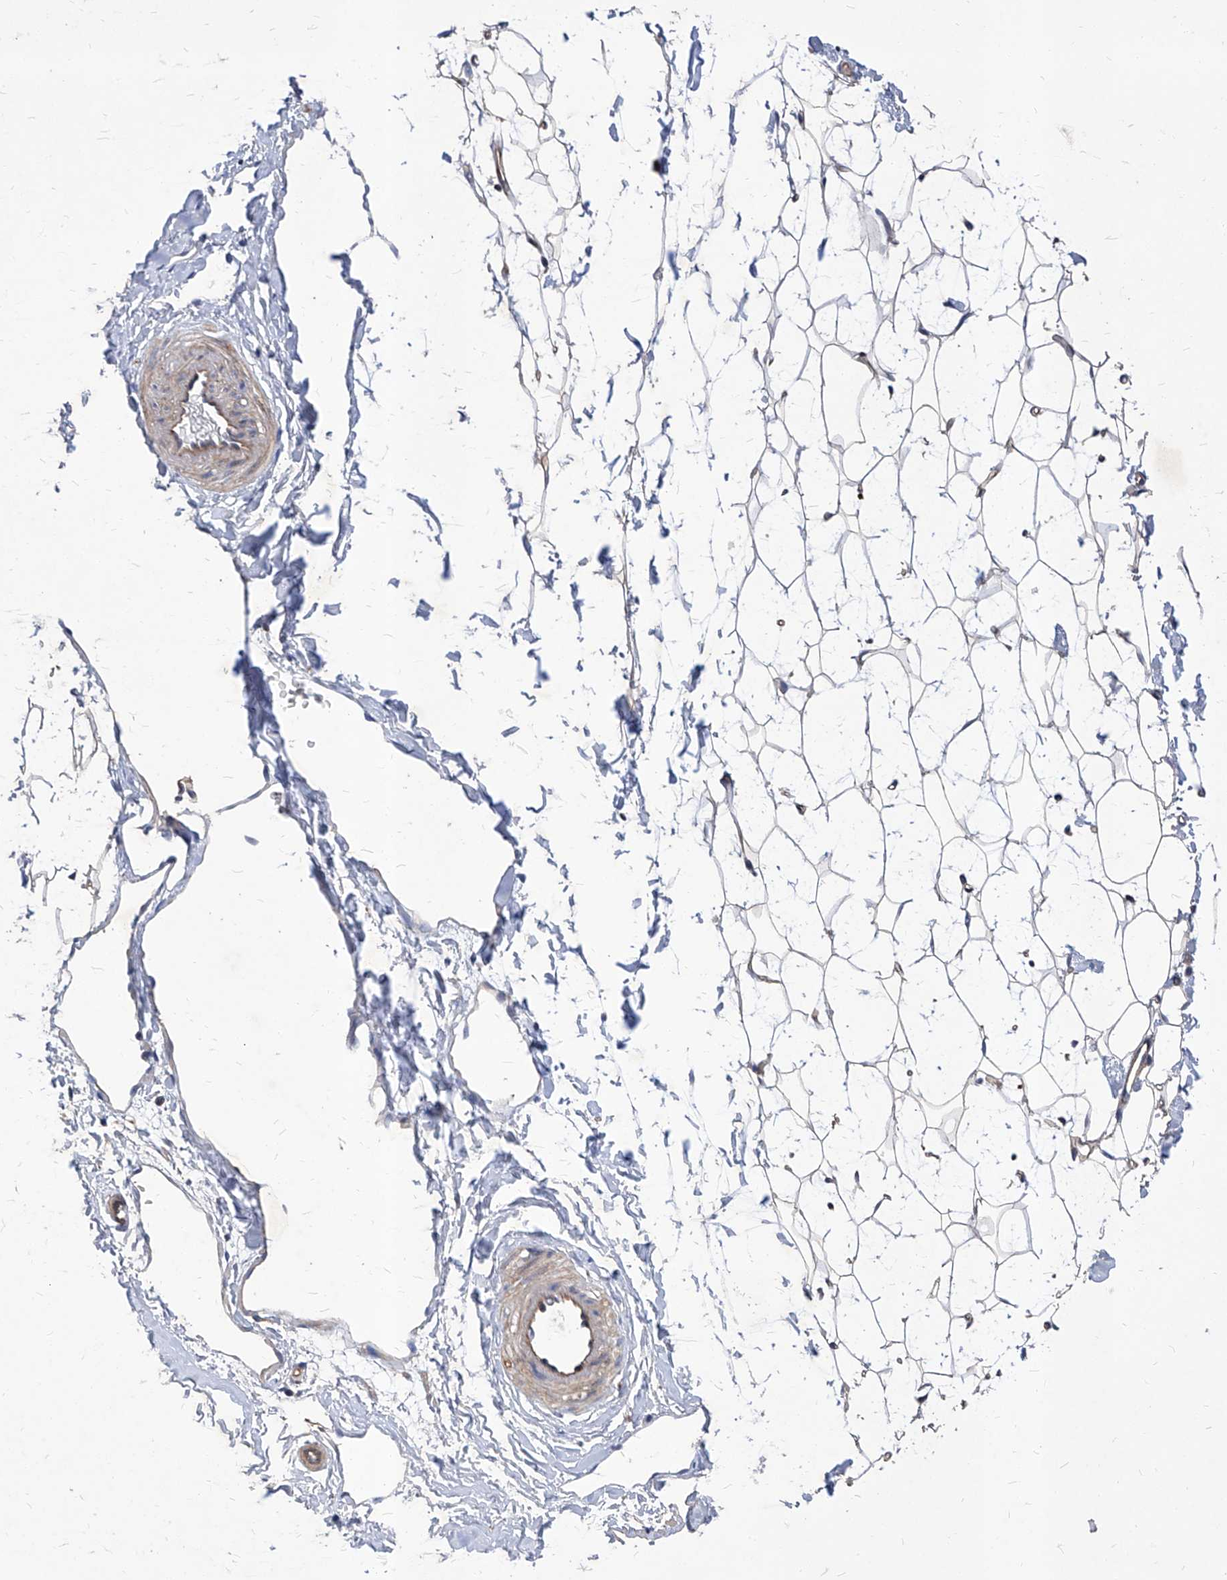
{"staining": {"intensity": "weak", "quantity": "<25%", "location": "cytoplasmic/membranous"}, "tissue": "adipose tissue", "cell_type": "Adipocytes", "image_type": "normal", "snomed": [{"axis": "morphology", "description": "Normal tissue, NOS"}, {"axis": "topography", "description": "Breast"}], "caption": "IHC histopathology image of normal adipose tissue: adipose tissue stained with DAB reveals no significant protein positivity in adipocytes.", "gene": "UBOX5", "patient": {"sex": "female", "age": 23}}